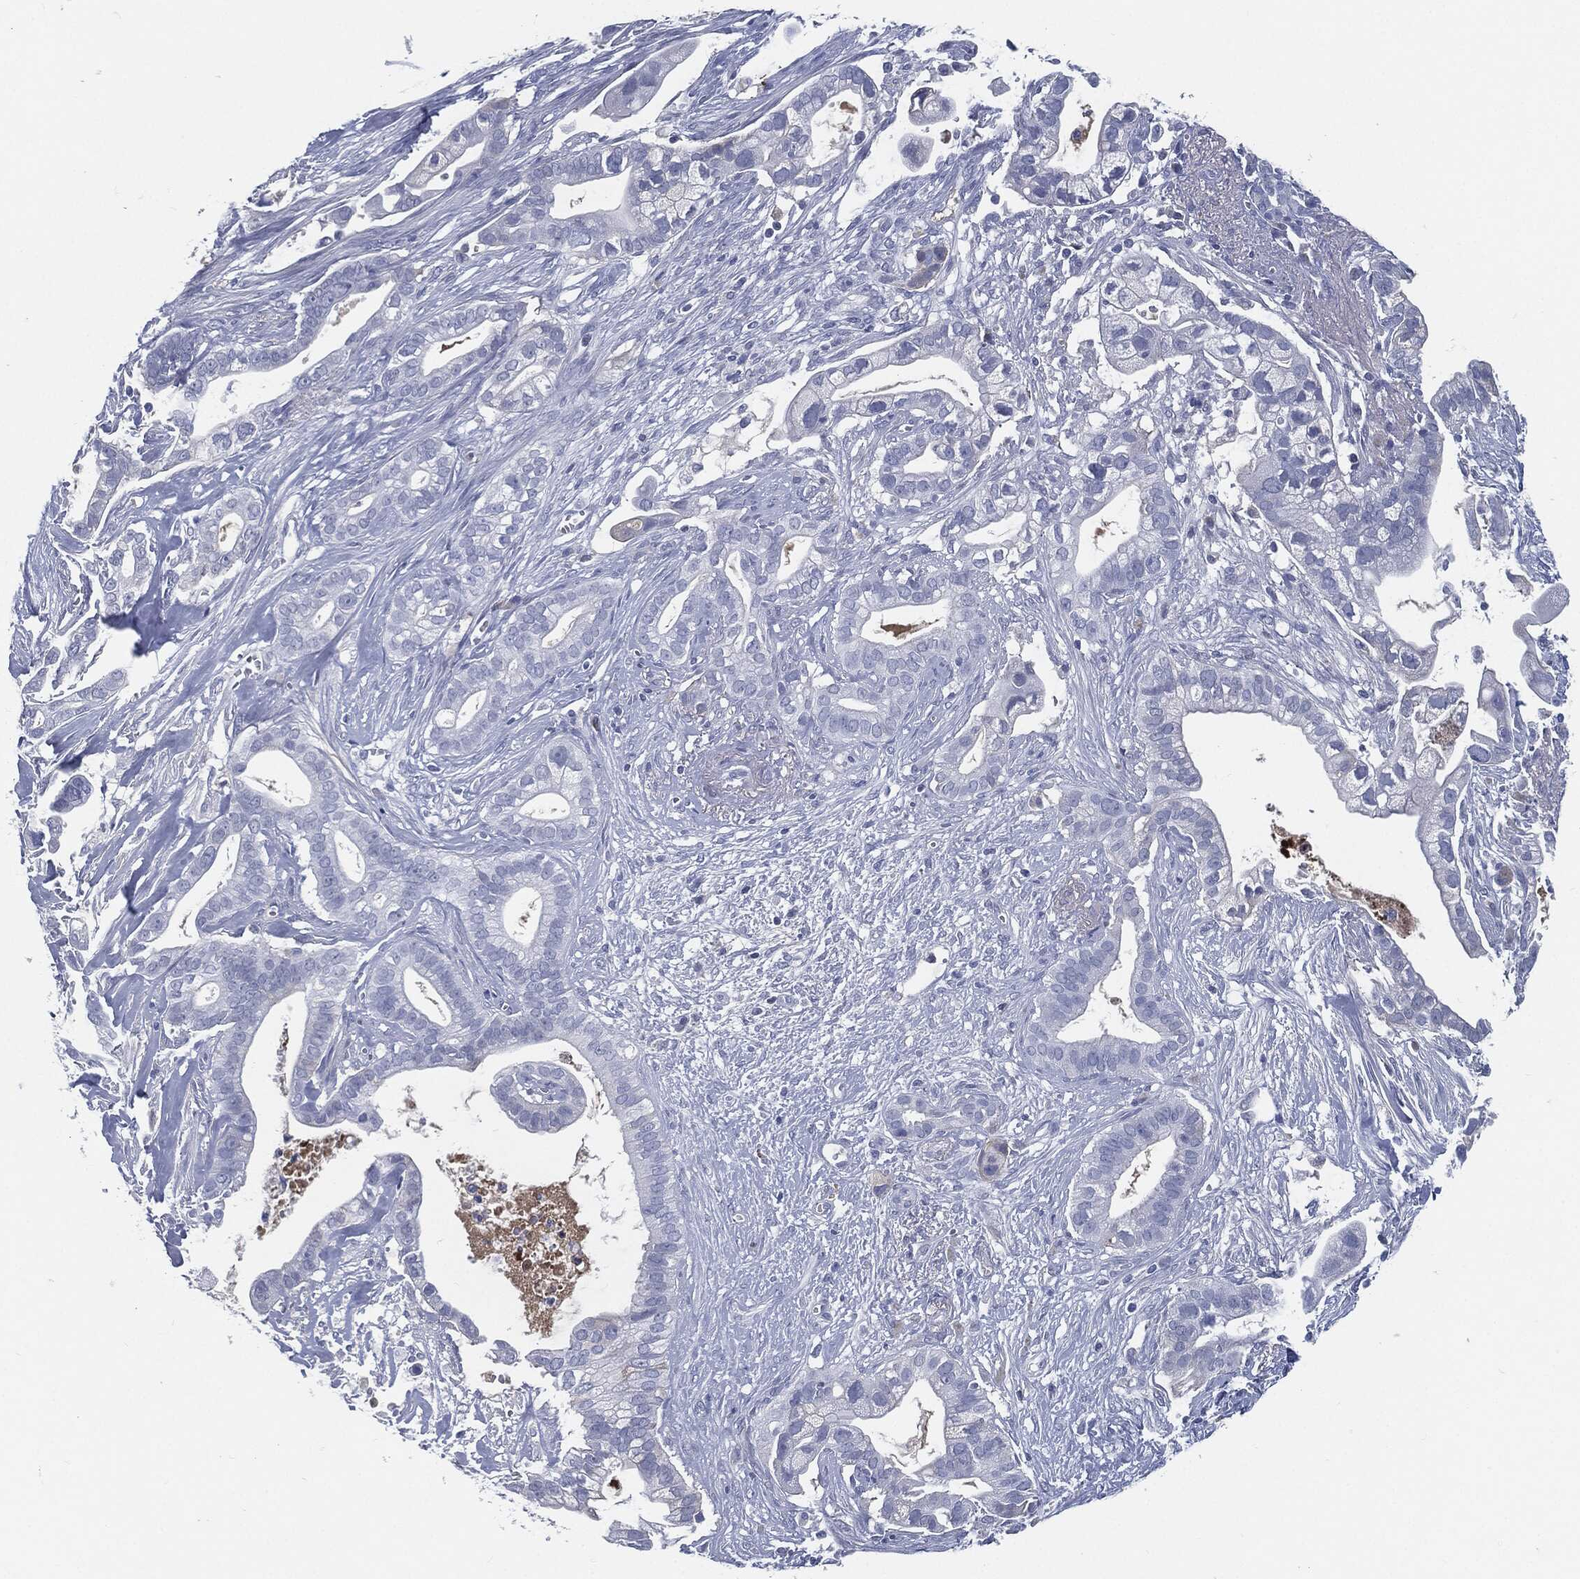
{"staining": {"intensity": "negative", "quantity": "none", "location": "none"}, "tissue": "pancreatic cancer", "cell_type": "Tumor cells", "image_type": "cancer", "snomed": [{"axis": "morphology", "description": "Adenocarcinoma, NOS"}, {"axis": "topography", "description": "Pancreas"}], "caption": "Immunohistochemistry (IHC) photomicrograph of human pancreatic adenocarcinoma stained for a protein (brown), which shows no staining in tumor cells.", "gene": "MST1", "patient": {"sex": "male", "age": 61}}